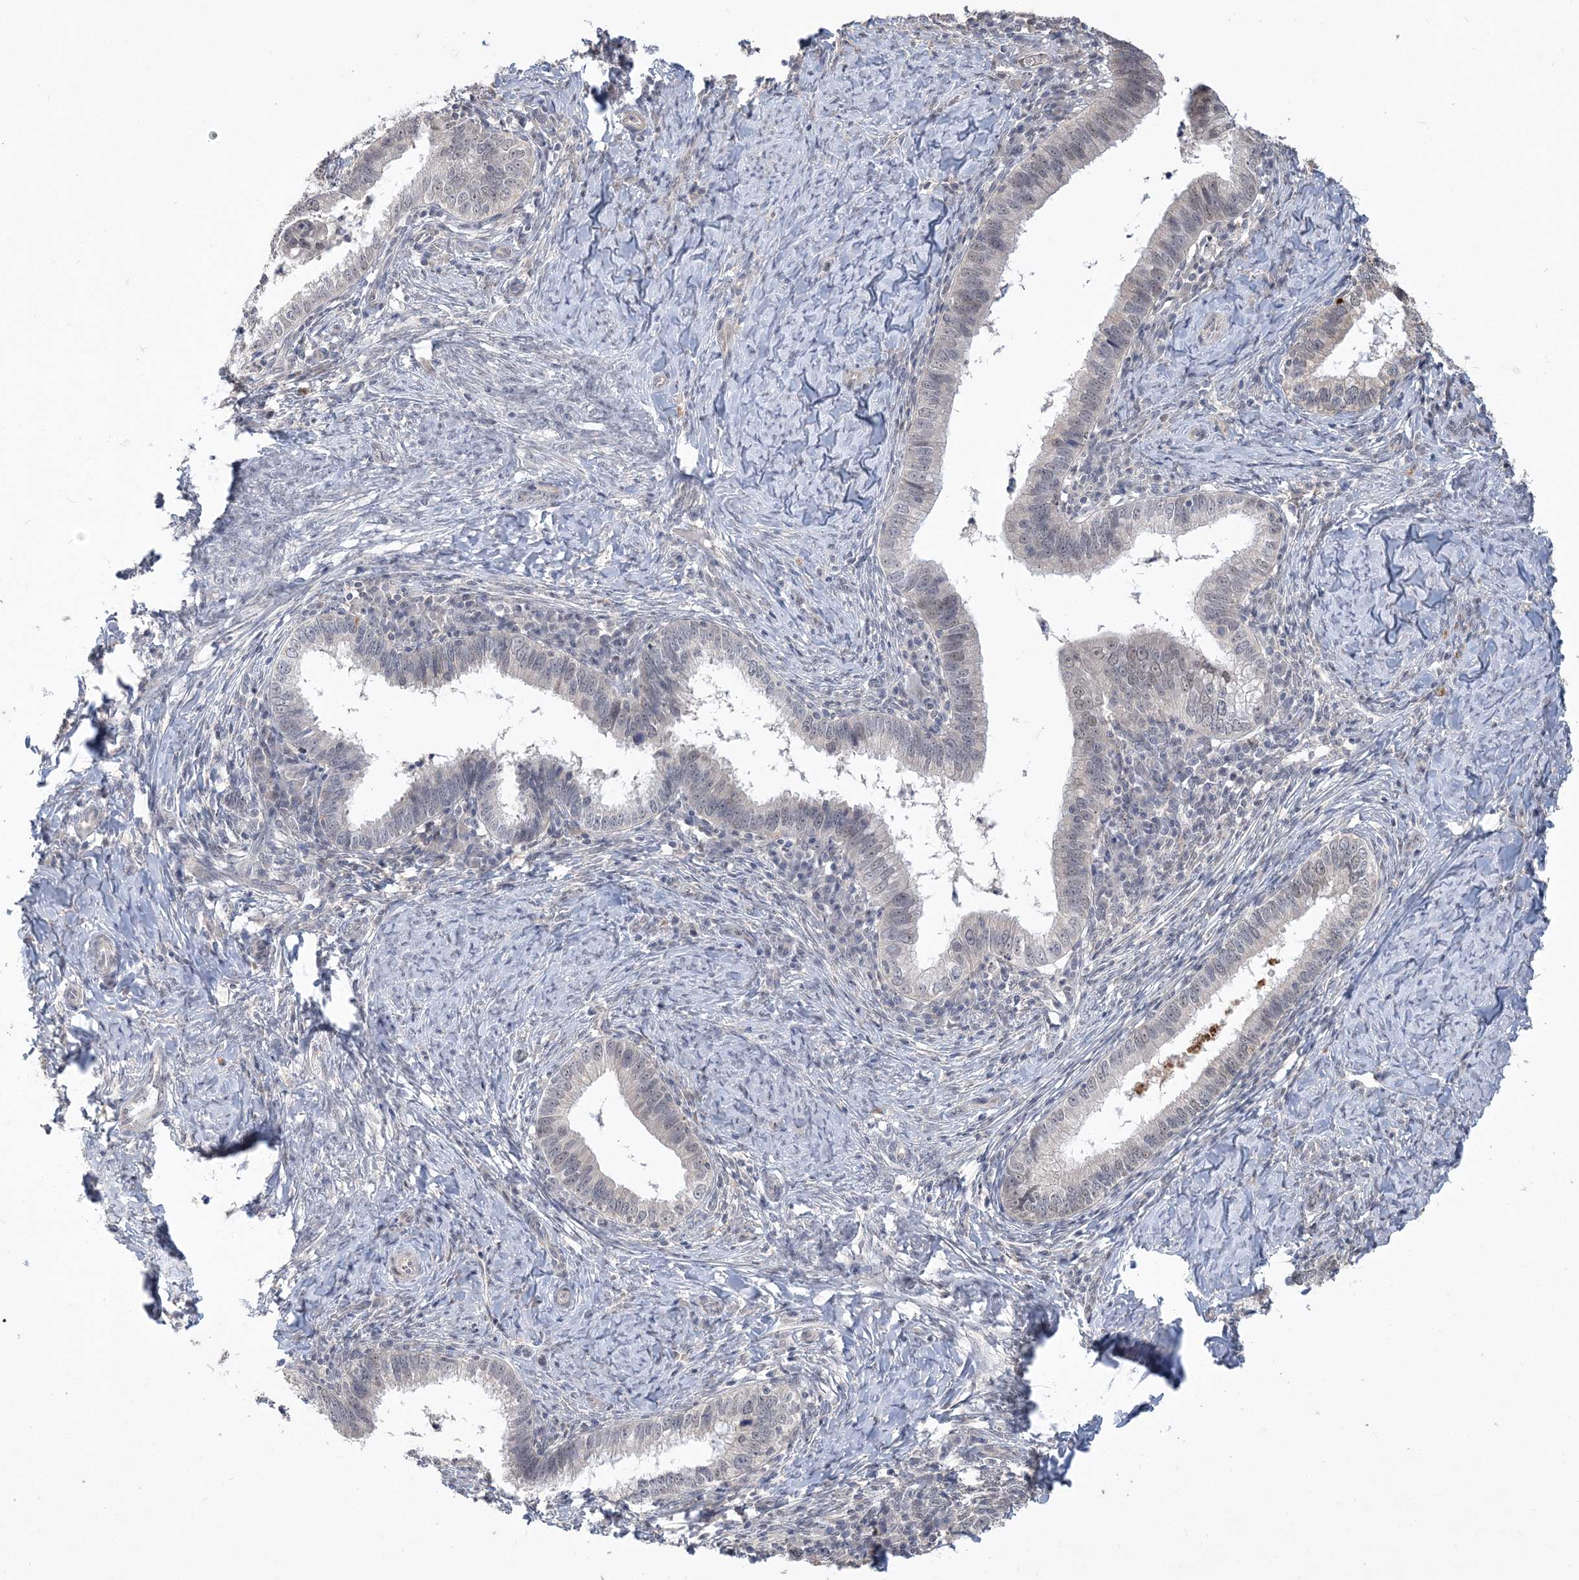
{"staining": {"intensity": "negative", "quantity": "none", "location": "none"}, "tissue": "cervical cancer", "cell_type": "Tumor cells", "image_type": "cancer", "snomed": [{"axis": "morphology", "description": "Adenocarcinoma, NOS"}, {"axis": "topography", "description": "Cervix"}], "caption": "Immunohistochemistry micrograph of neoplastic tissue: cervical adenocarcinoma stained with DAB (3,3'-diaminobenzidine) displays no significant protein positivity in tumor cells.", "gene": "TSPEAR", "patient": {"sex": "female", "age": 36}}